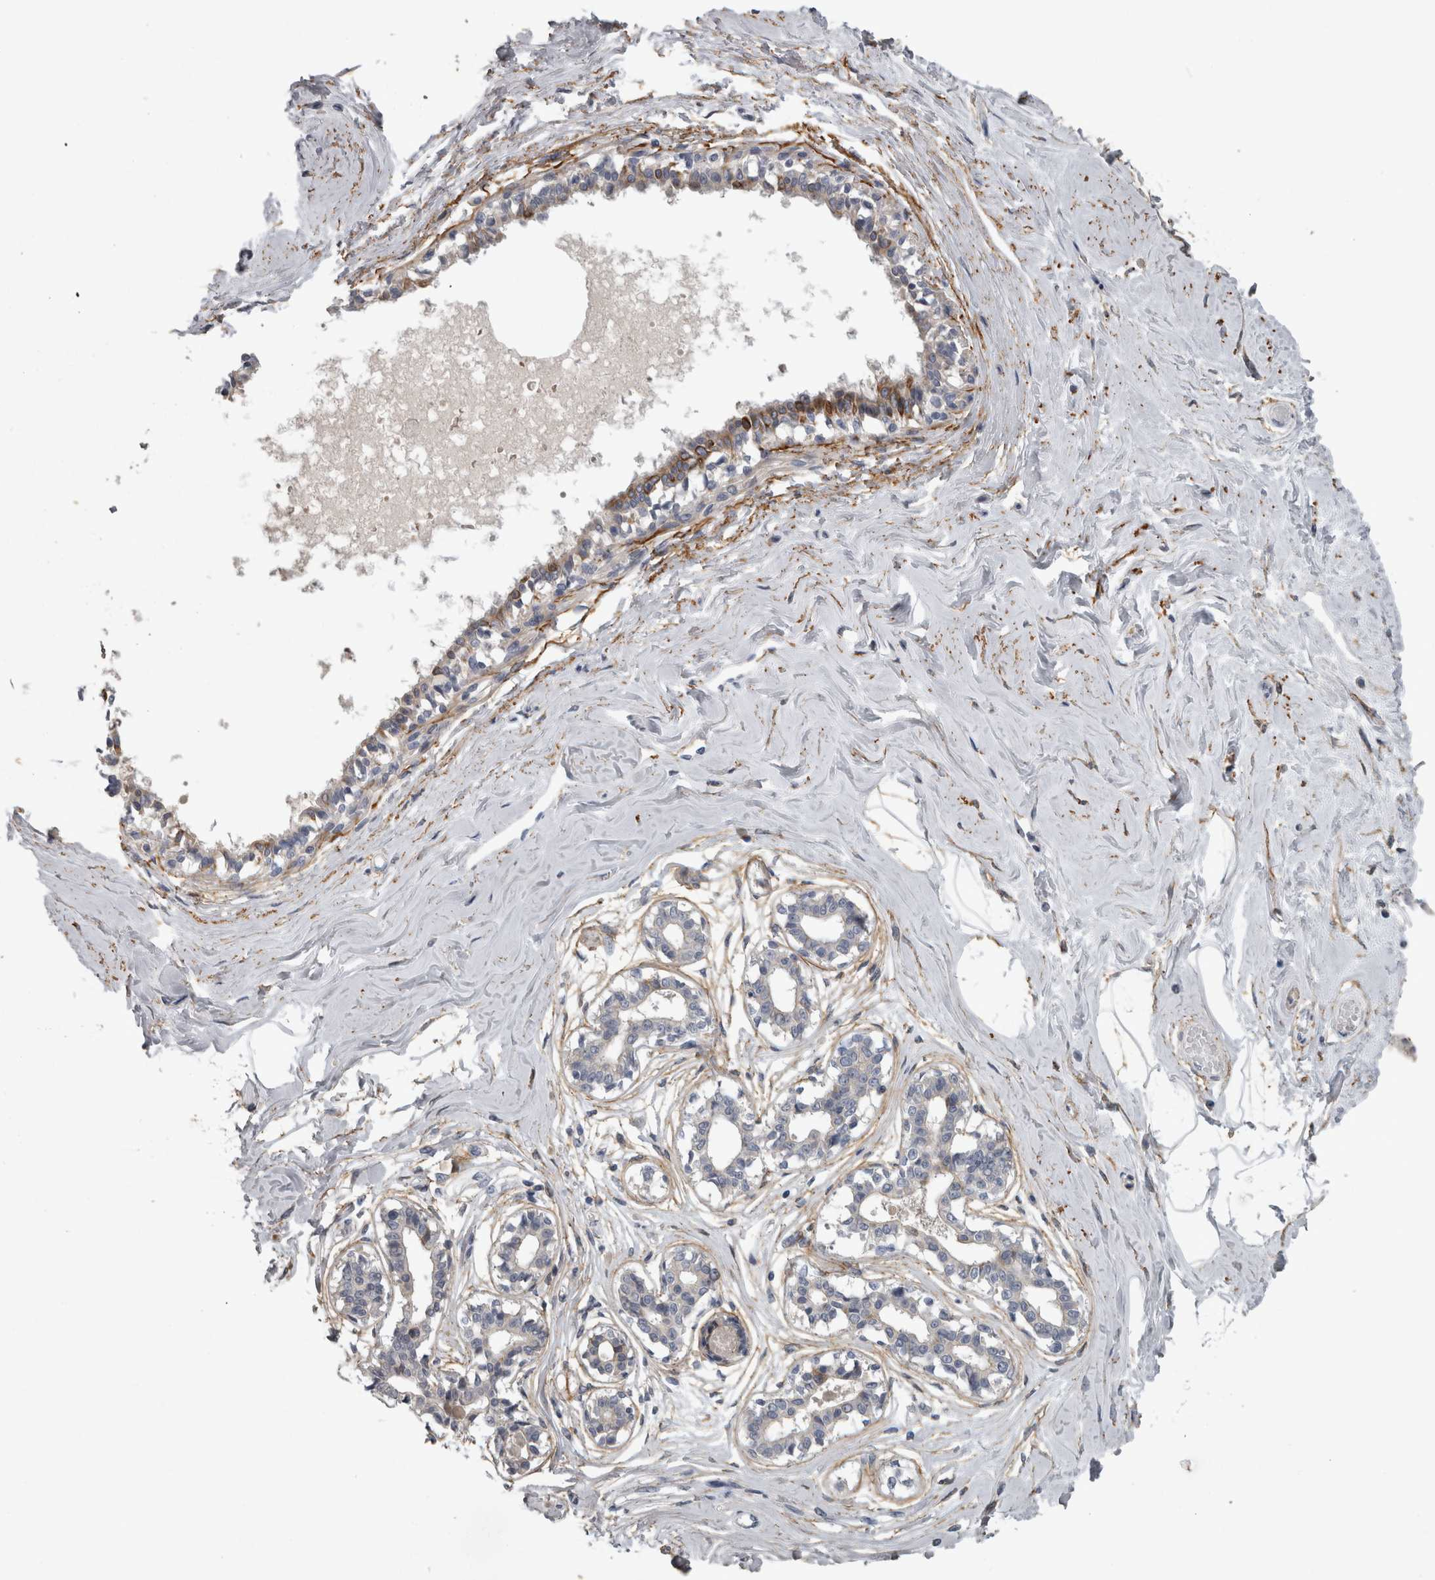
{"staining": {"intensity": "moderate", "quantity": "25%-75%", "location": "cytoplasmic/membranous"}, "tissue": "breast", "cell_type": "Adipocytes", "image_type": "normal", "snomed": [{"axis": "morphology", "description": "Normal tissue, NOS"}, {"axis": "topography", "description": "Breast"}], "caption": "A histopathology image of human breast stained for a protein demonstrates moderate cytoplasmic/membranous brown staining in adipocytes. (DAB (3,3'-diaminobenzidine) IHC with brightfield microscopy, high magnification).", "gene": "EFEMP2", "patient": {"sex": "female", "age": 45}}